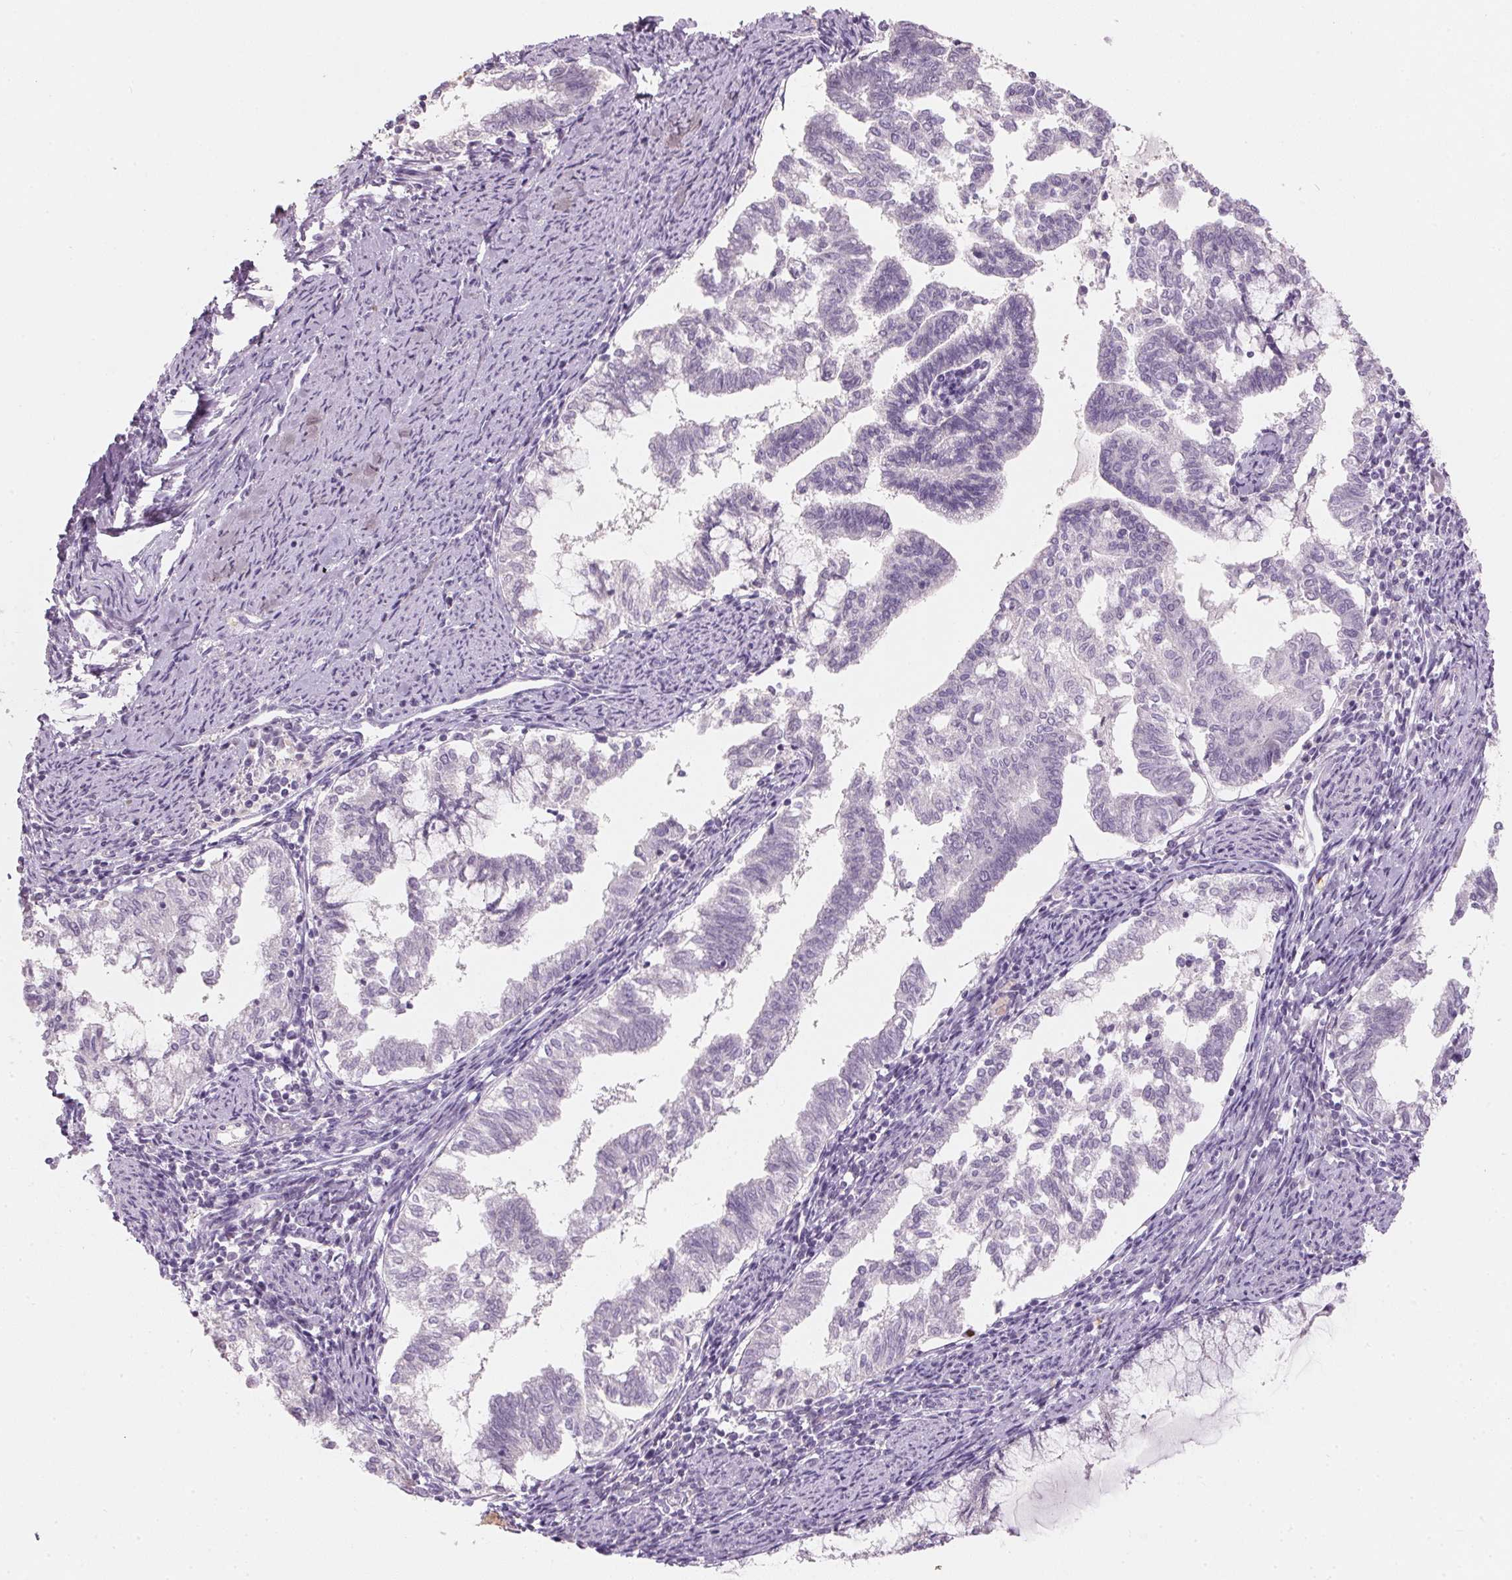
{"staining": {"intensity": "negative", "quantity": "none", "location": "none"}, "tissue": "endometrial cancer", "cell_type": "Tumor cells", "image_type": "cancer", "snomed": [{"axis": "morphology", "description": "Adenocarcinoma, NOS"}, {"axis": "topography", "description": "Endometrium"}], "caption": "Endometrial adenocarcinoma stained for a protein using immunohistochemistry (IHC) displays no positivity tumor cells.", "gene": "HSD17B1", "patient": {"sex": "female", "age": 79}}